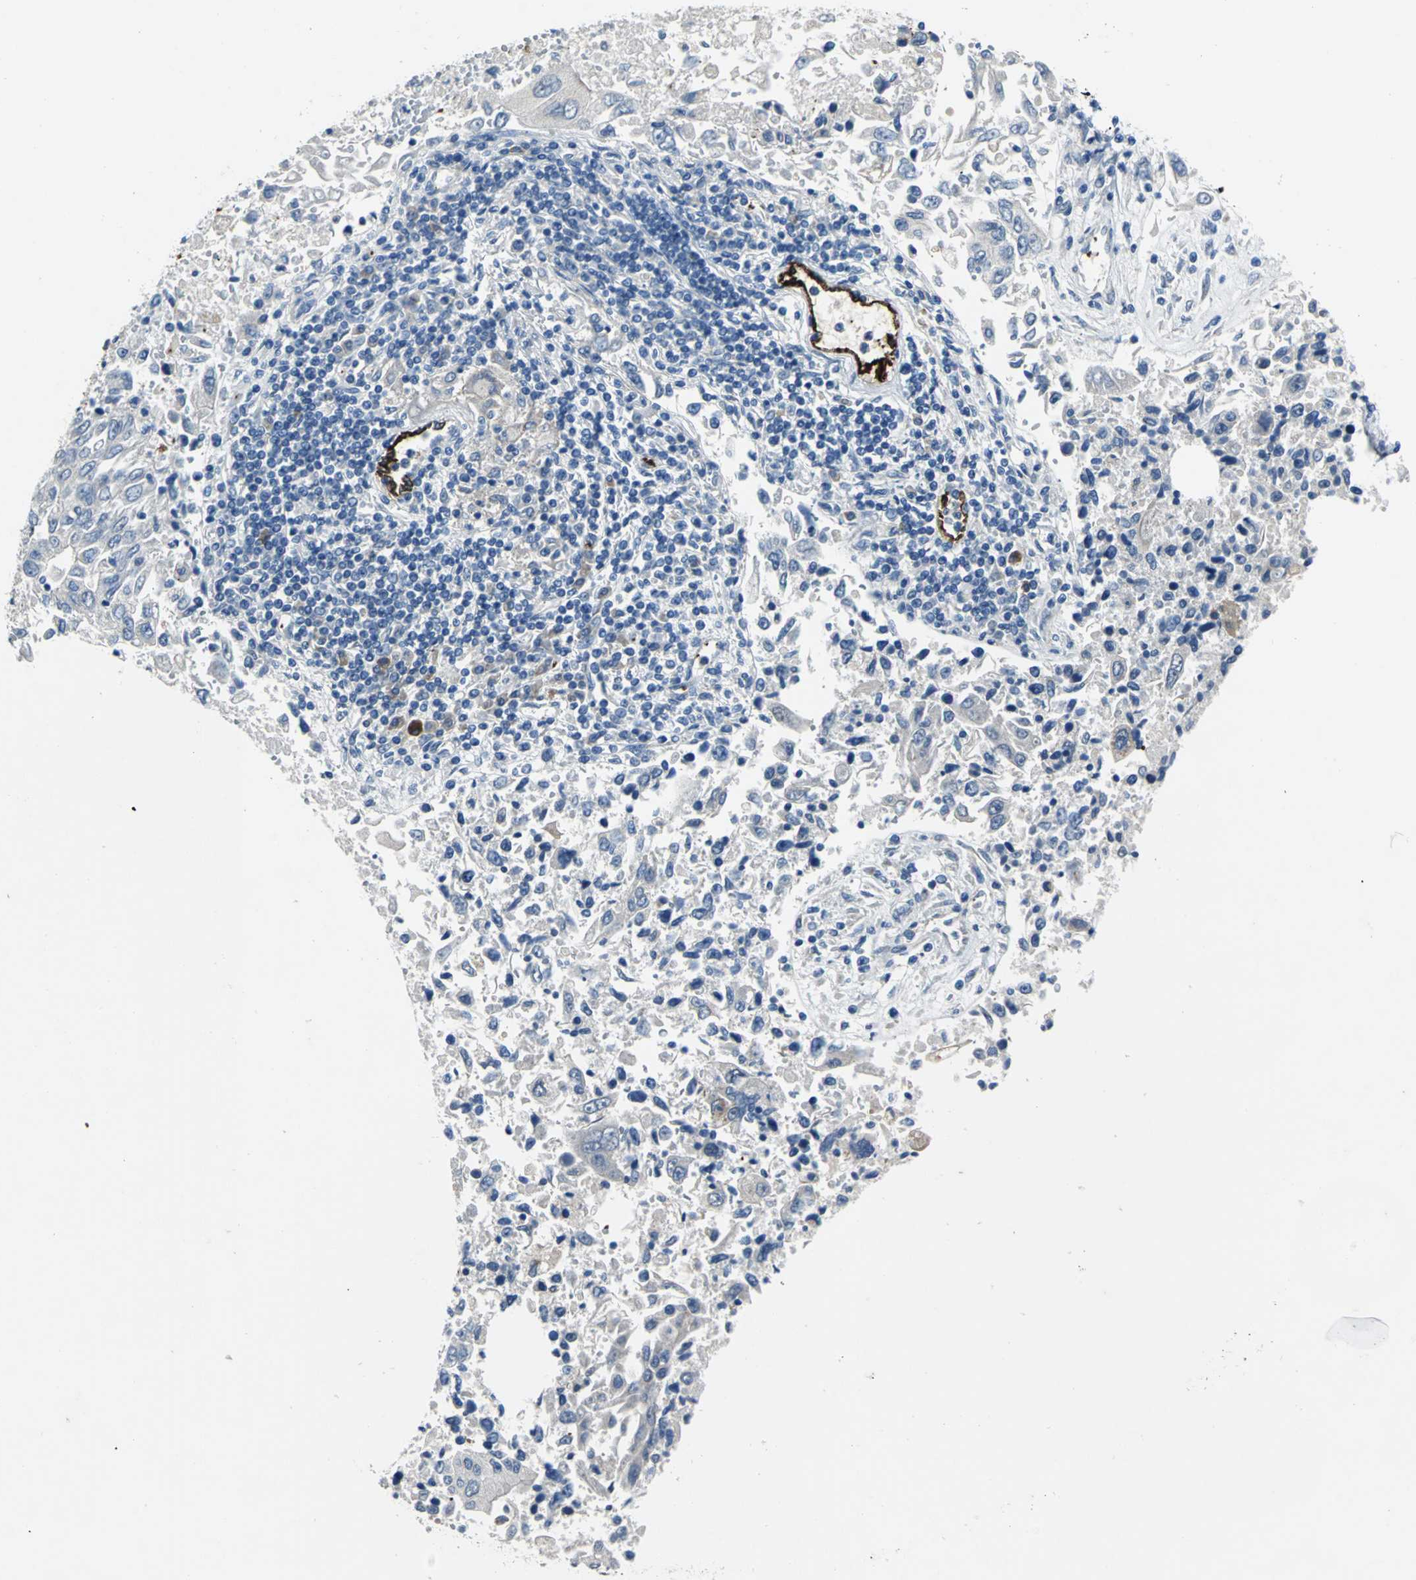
{"staining": {"intensity": "negative", "quantity": "none", "location": "none"}, "tissue": "lung cancer", "cell_type": "Tumor cells", "image_type": "cancer", "snomed": [{"axis": "morphology", "description": "Adenocarcinoma, NOS"}, {"axis": "topography", "description": "Lung"}], "caption": "A histopathology image of human lung cancer is negative for staining in tumor cells. (Stains: DAB immunohistochemistry (IHC) with hematoxylin counter stain, Microscopy: brightfield microscopy at high magnification).", "gene": "SELP", "patient": {"sex": "male", "age": 84}}